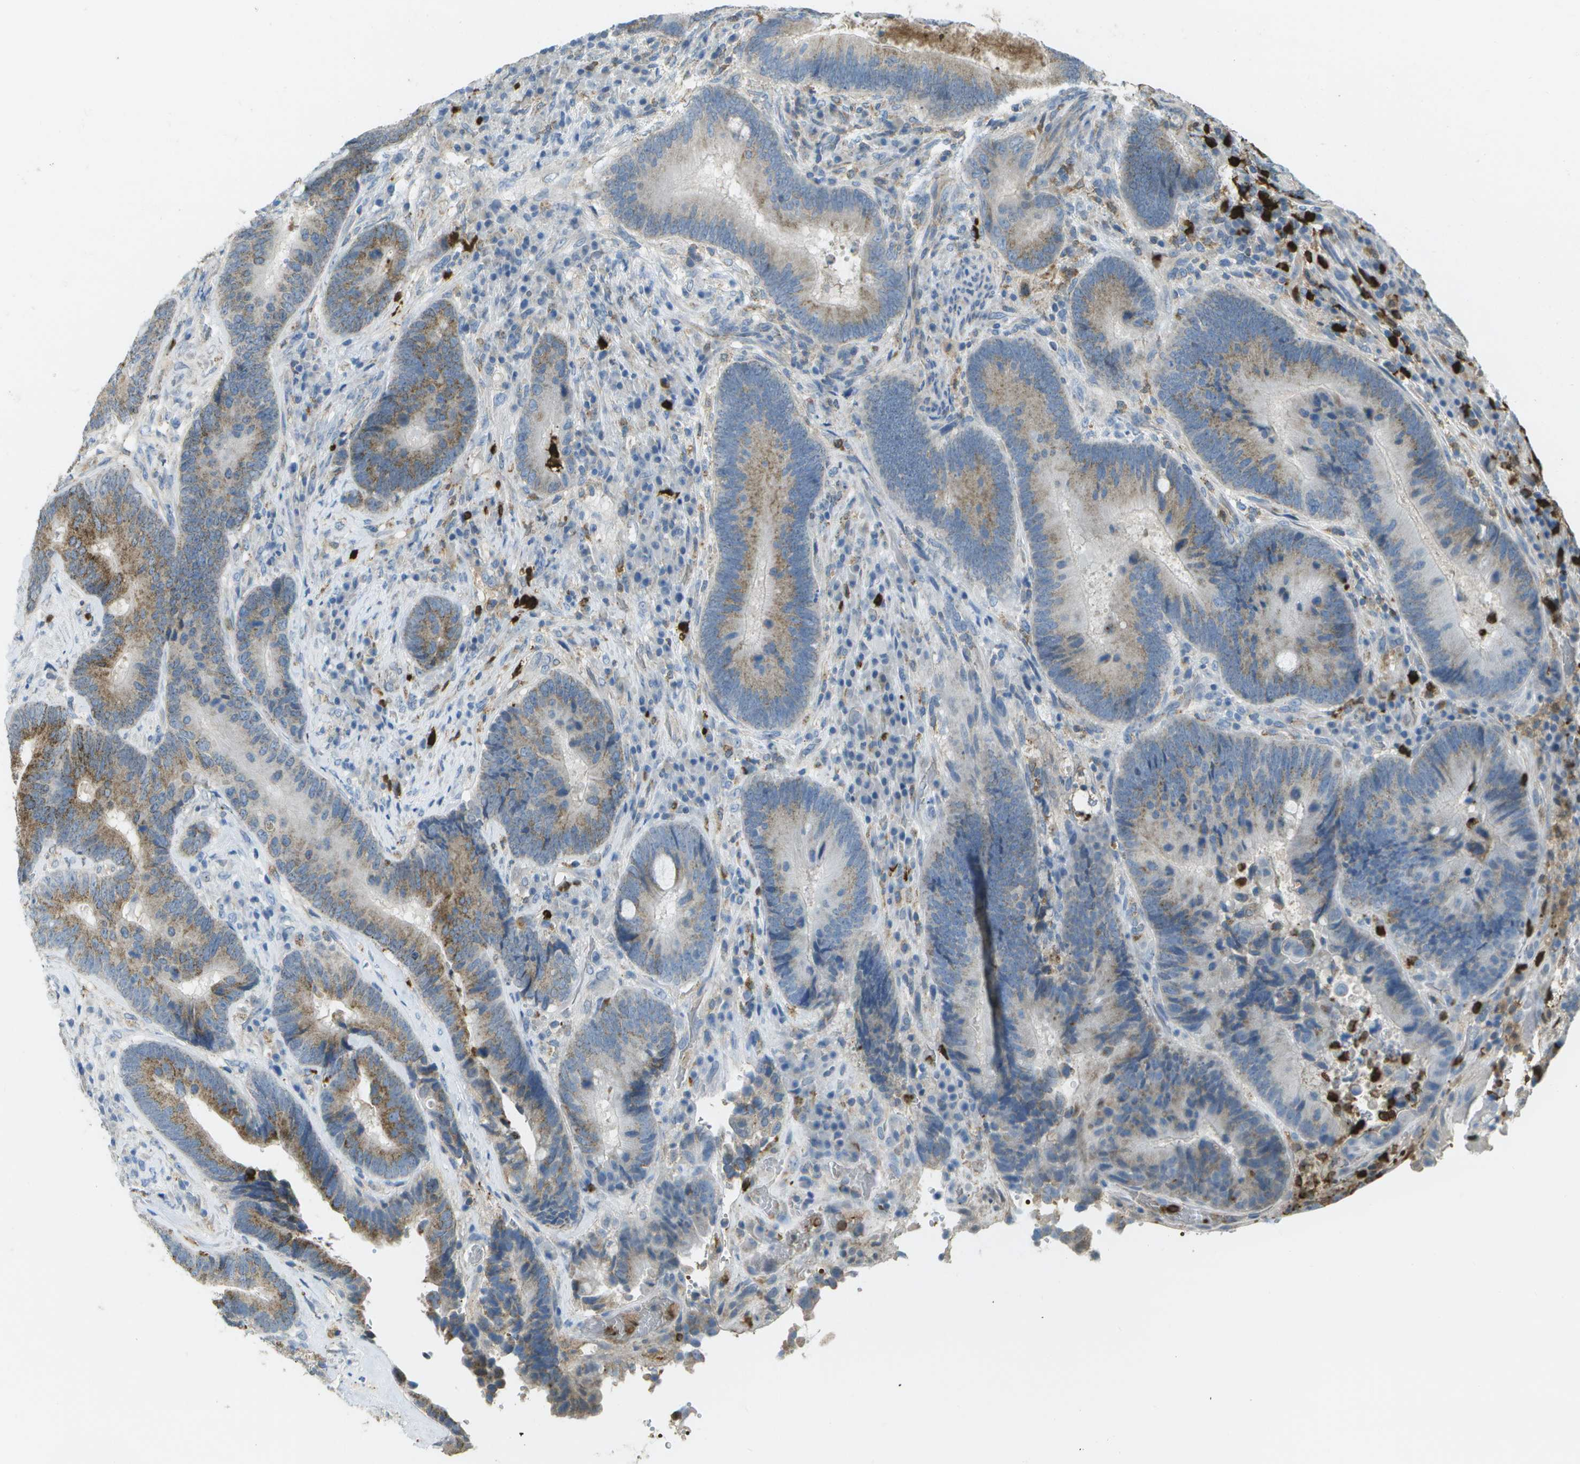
{"staining": {"intensity": "moderate", "quantity": "25%-75%", "location": "cytoplasmic/membranous"}, "tissue": "colorectal cancer", "cell_type": "Tumor cells", "image_type": "cancer", "snomed": [{"axis": "morphology", "description": "Adenocarcinoma, NOS"}, {"axis": "topography", "description": "Rectum"}], "caption": "Colorectal cancer was stained to show a protein in brown. There is medium levels of moderate cytoplasmic/membranous expression in approximately 25%-75% of tumor cells. The protein of interest is shown in brown color, while the nuclei are stained blue.", "gene": "CACHD1", "patient": {"sex": "male", "age": 51}}